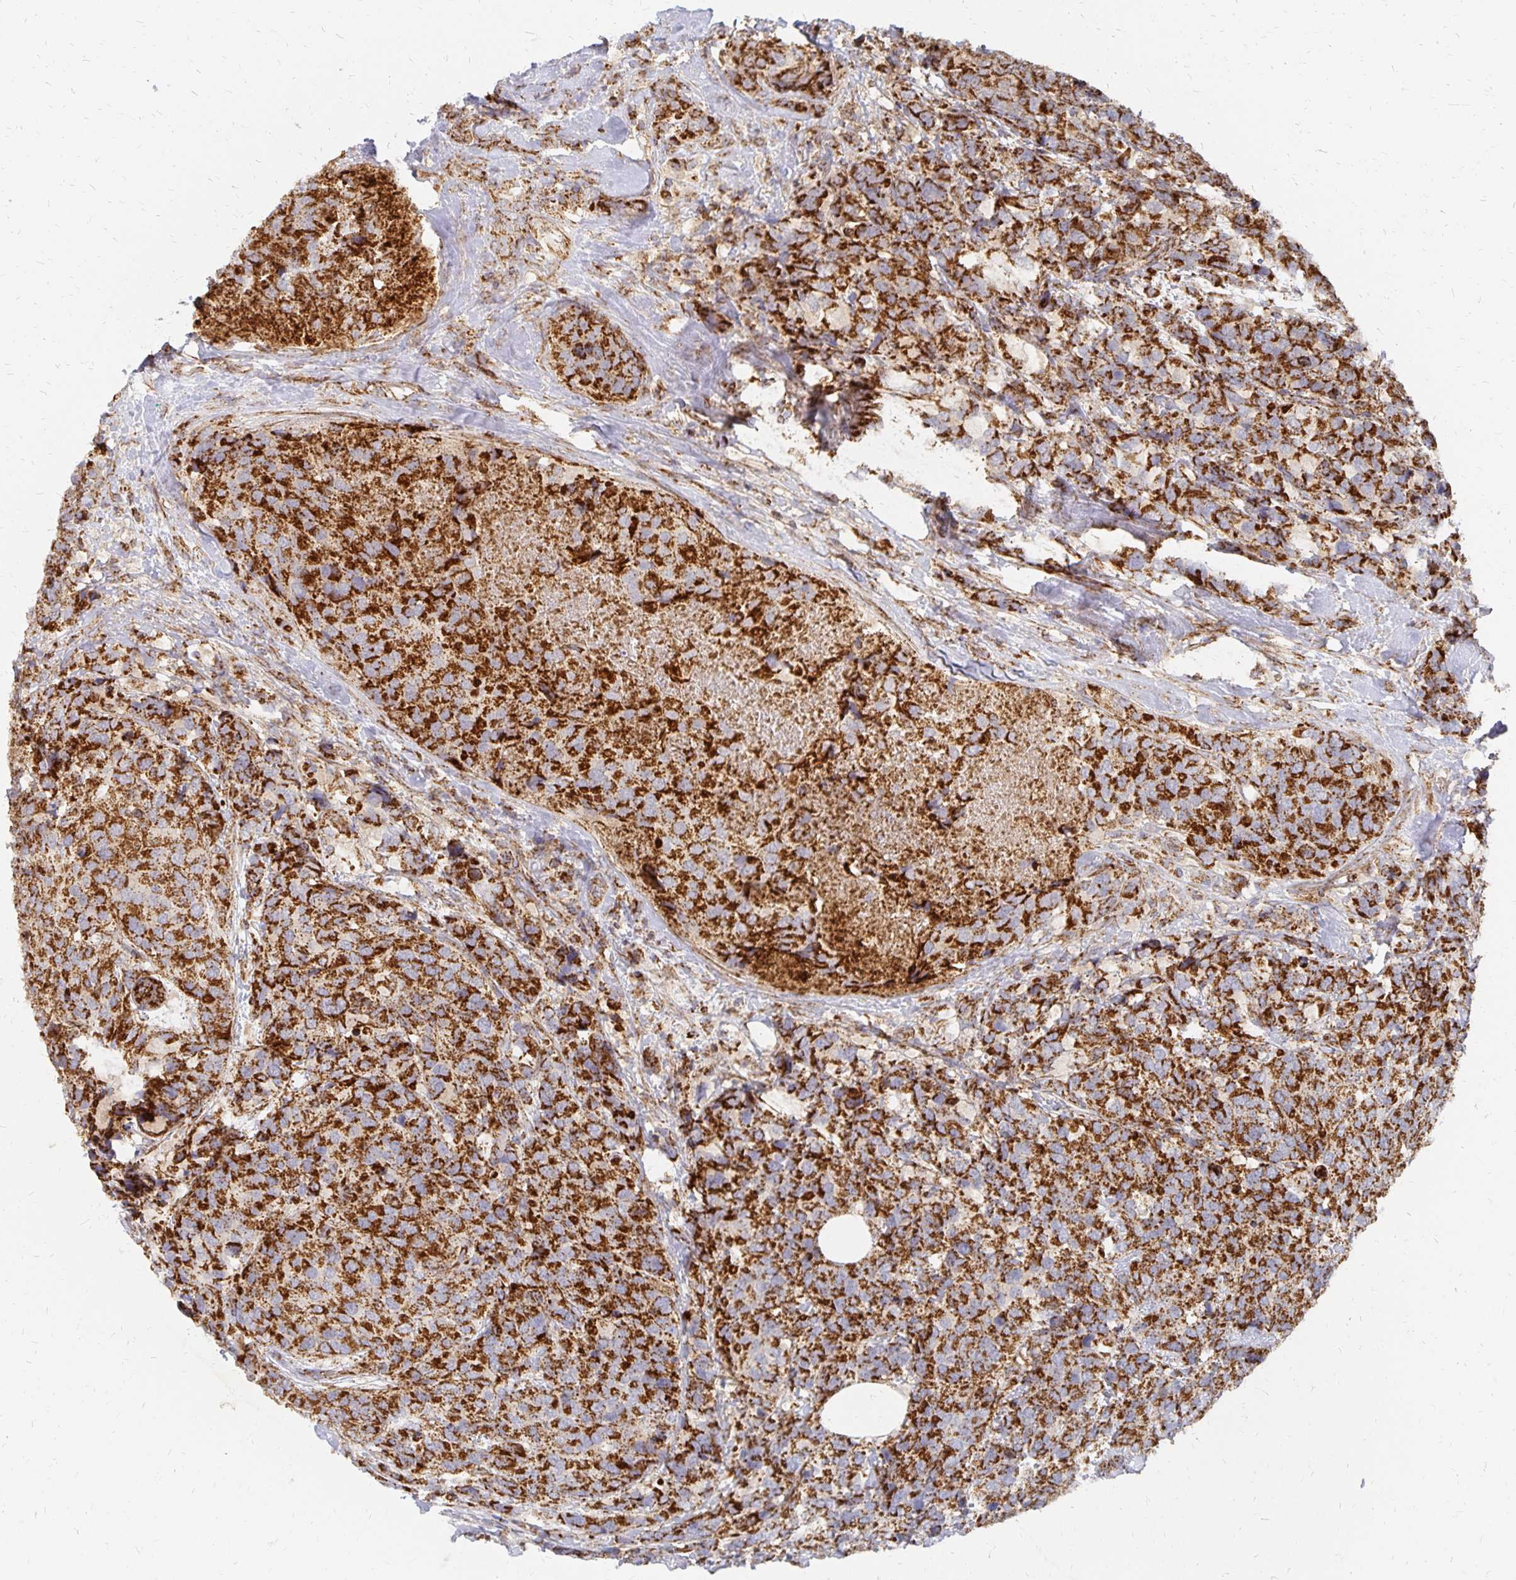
{"staining": {"intensity": "strong", "quantity": ">75%", "location": "cytoplasmic/membranous"}, "tissue": "breast cancer", "cell_type": "Tumor cells", "image_type": "cancer", "snomed": [{"axis": "morphology", "description": "Lobular carcinoma"}, {"axis": "topography", "description": "Breast"}], "caption": "Strong cytoplasmic/membranous staining is identified in about >75% of tumor cells in breast lobular carcinoma.", "gene": "STOML2", "patient": {"sex": "female", "age": 59}}